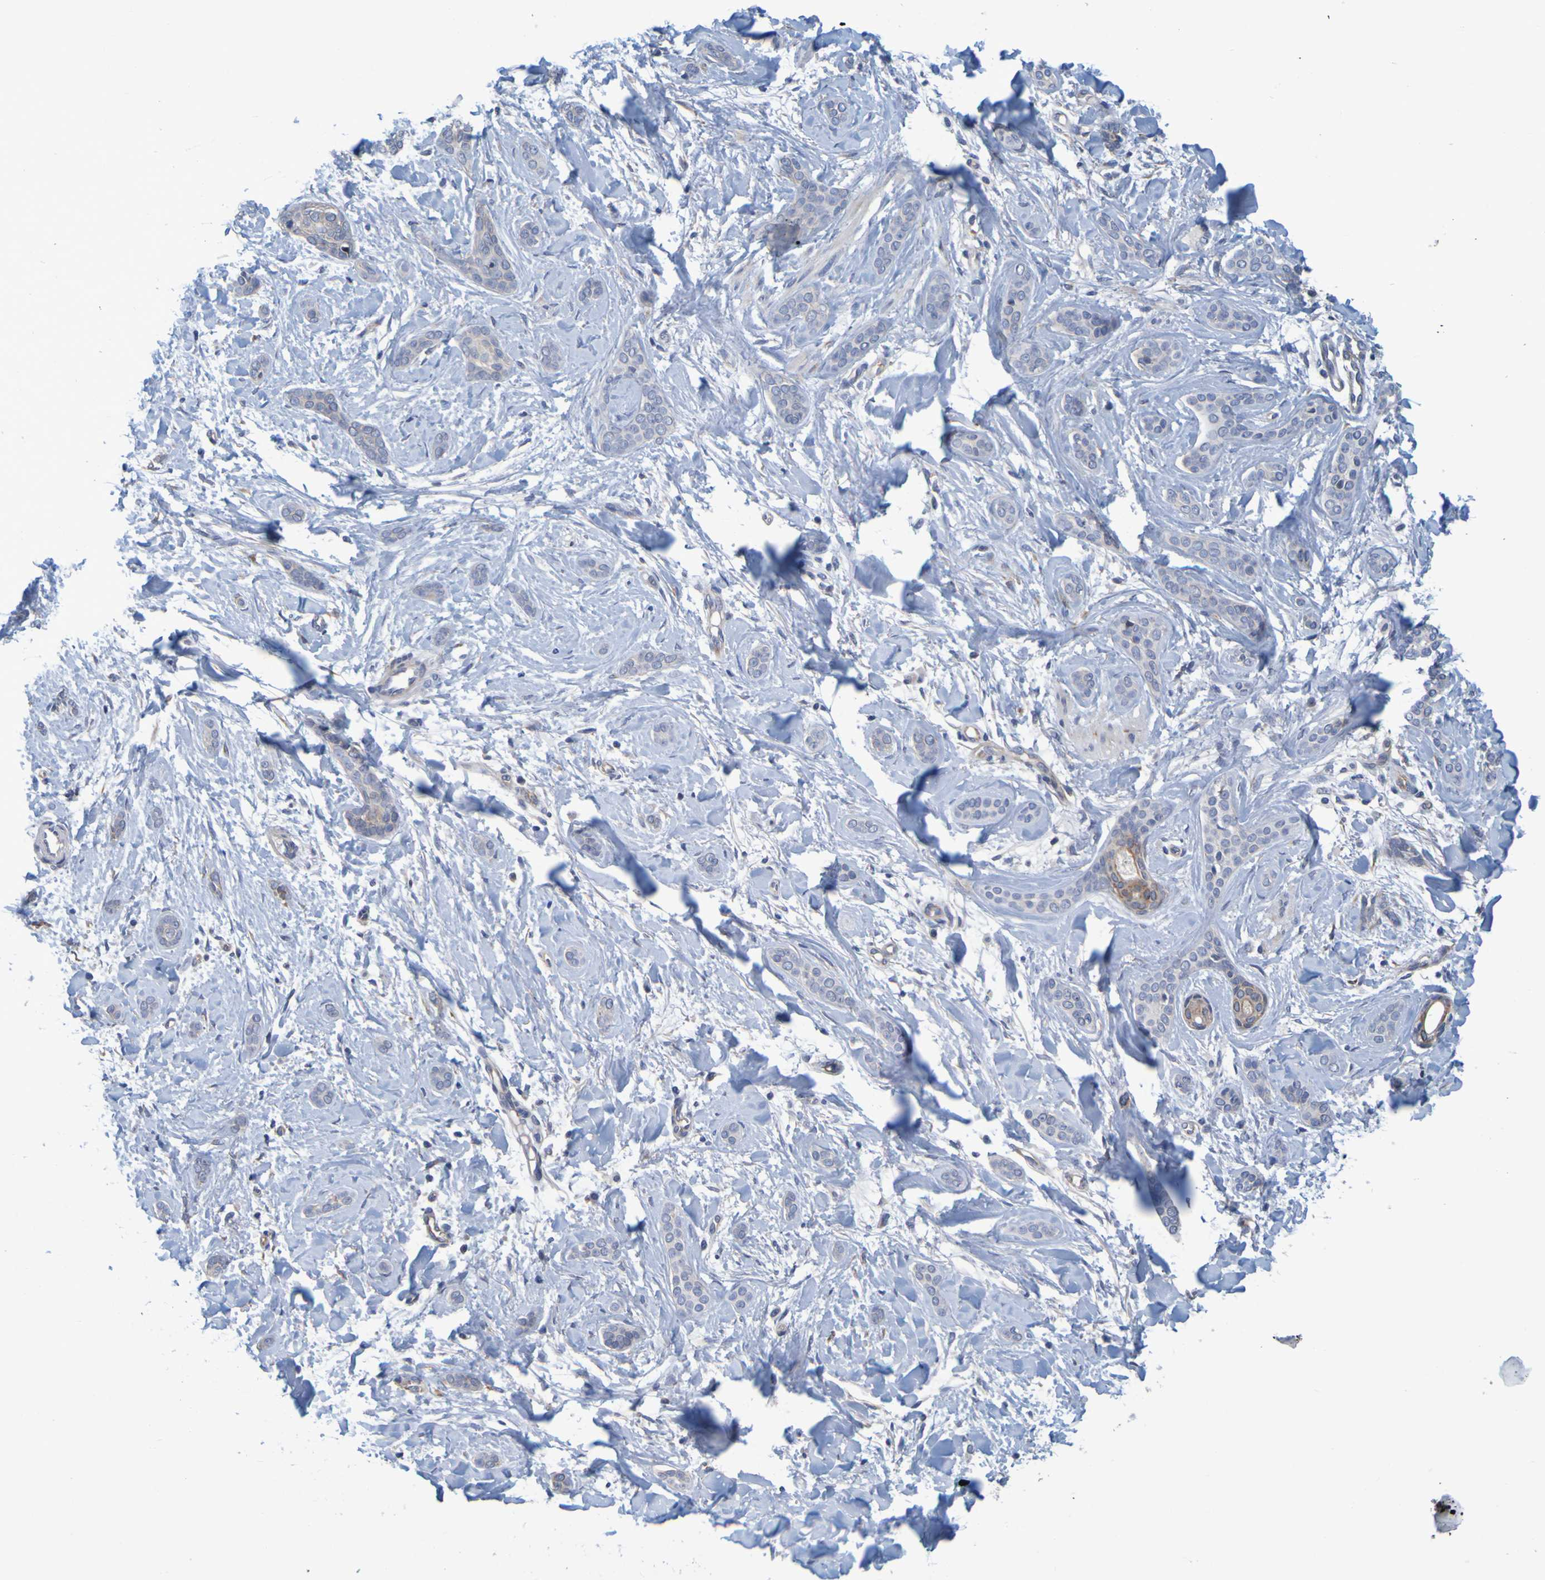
{"staining": {"intensity": "weak", "quantity": ">75%", "location": "cytoplasmic/membranous"}, "tissue": "skin cancer", "cell_type": "Tumor cells", "image_type": "cancer", "snomed": [{"axis": "morphology", "description": "Basal cell carcinoma"}, {"axis": "morphology", "description": "Adnexal tumor, benign"}, {"axis": "topography", "description": "Skin"}], "caption": "Weak cytoplasmic/membranous protein expression is appreciated in approximately >75% of tumor cells in basal cell carcinoma (skin).", "gene": "SIL1", "patient": {"sex": "female", "age": 42}}